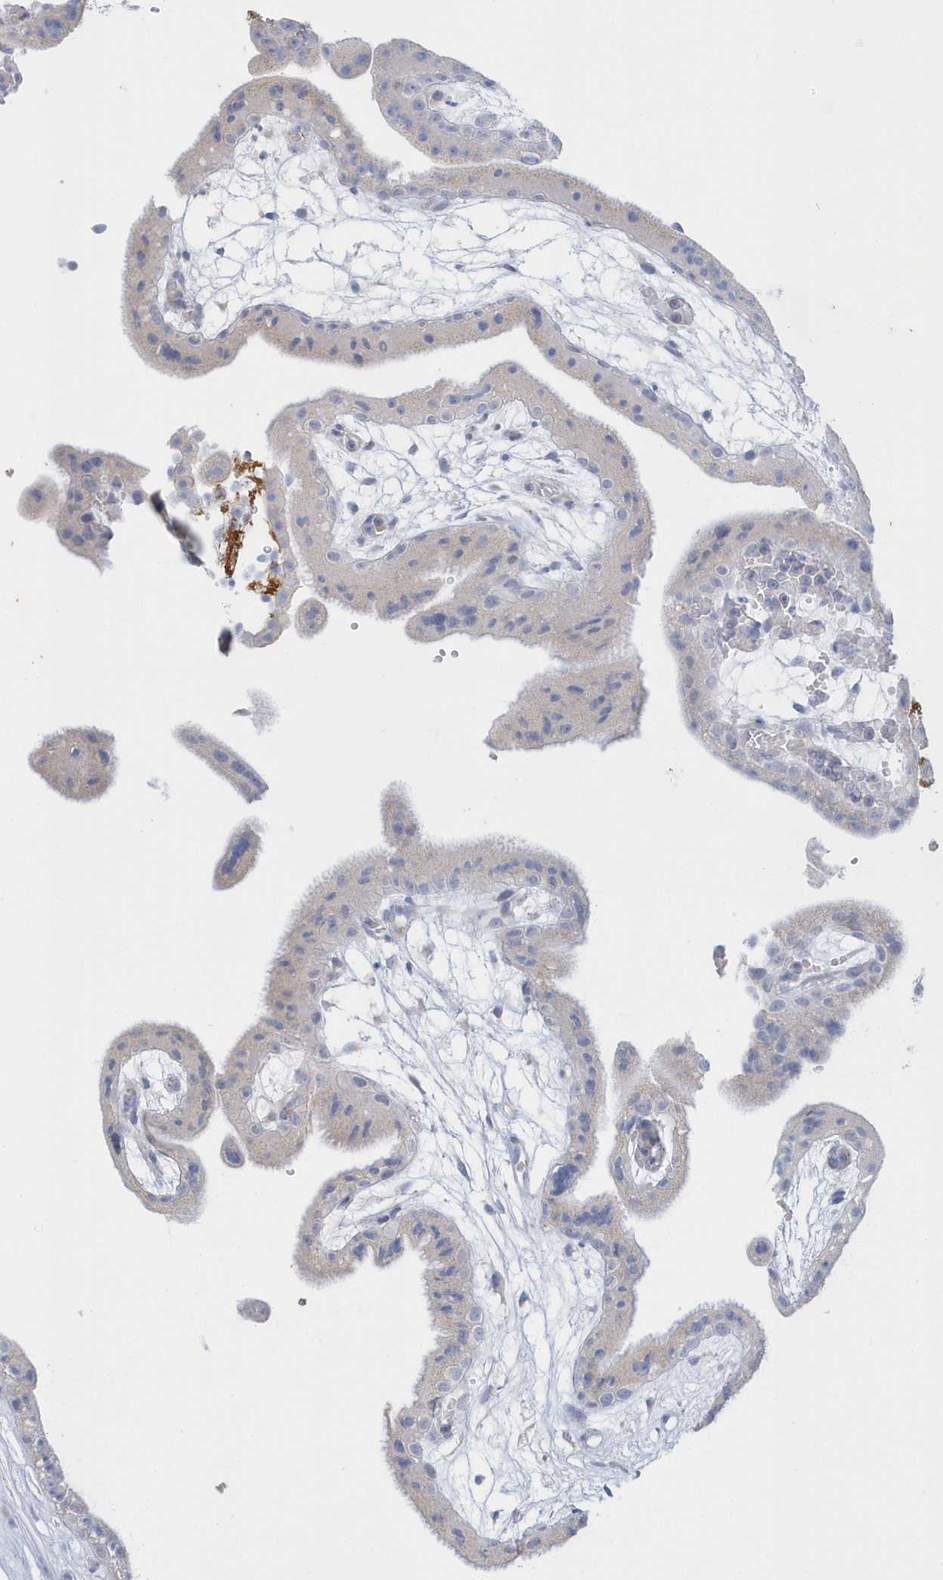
{"staining": {"intensity": "negative", "quantity": "none", "location": "none"}, "tissue": "placenta", "cell_type": "Decidual cells", "image_type": "normal", "snomed": [{"axis": "morphology", "description": "Normal tissue, NOS"}, {"axis": "topography", "description": "Placenta"}], "caption": "There is no significant positivity in decidual cells of placenta. The staining is performed using DAB (3,3'-diaminobenzidine) brown chromogen with nuclei counter-stained in using hematoxylin.", "gene": "SEMA3D", "patient": {"sex": "female", "age": 18}}